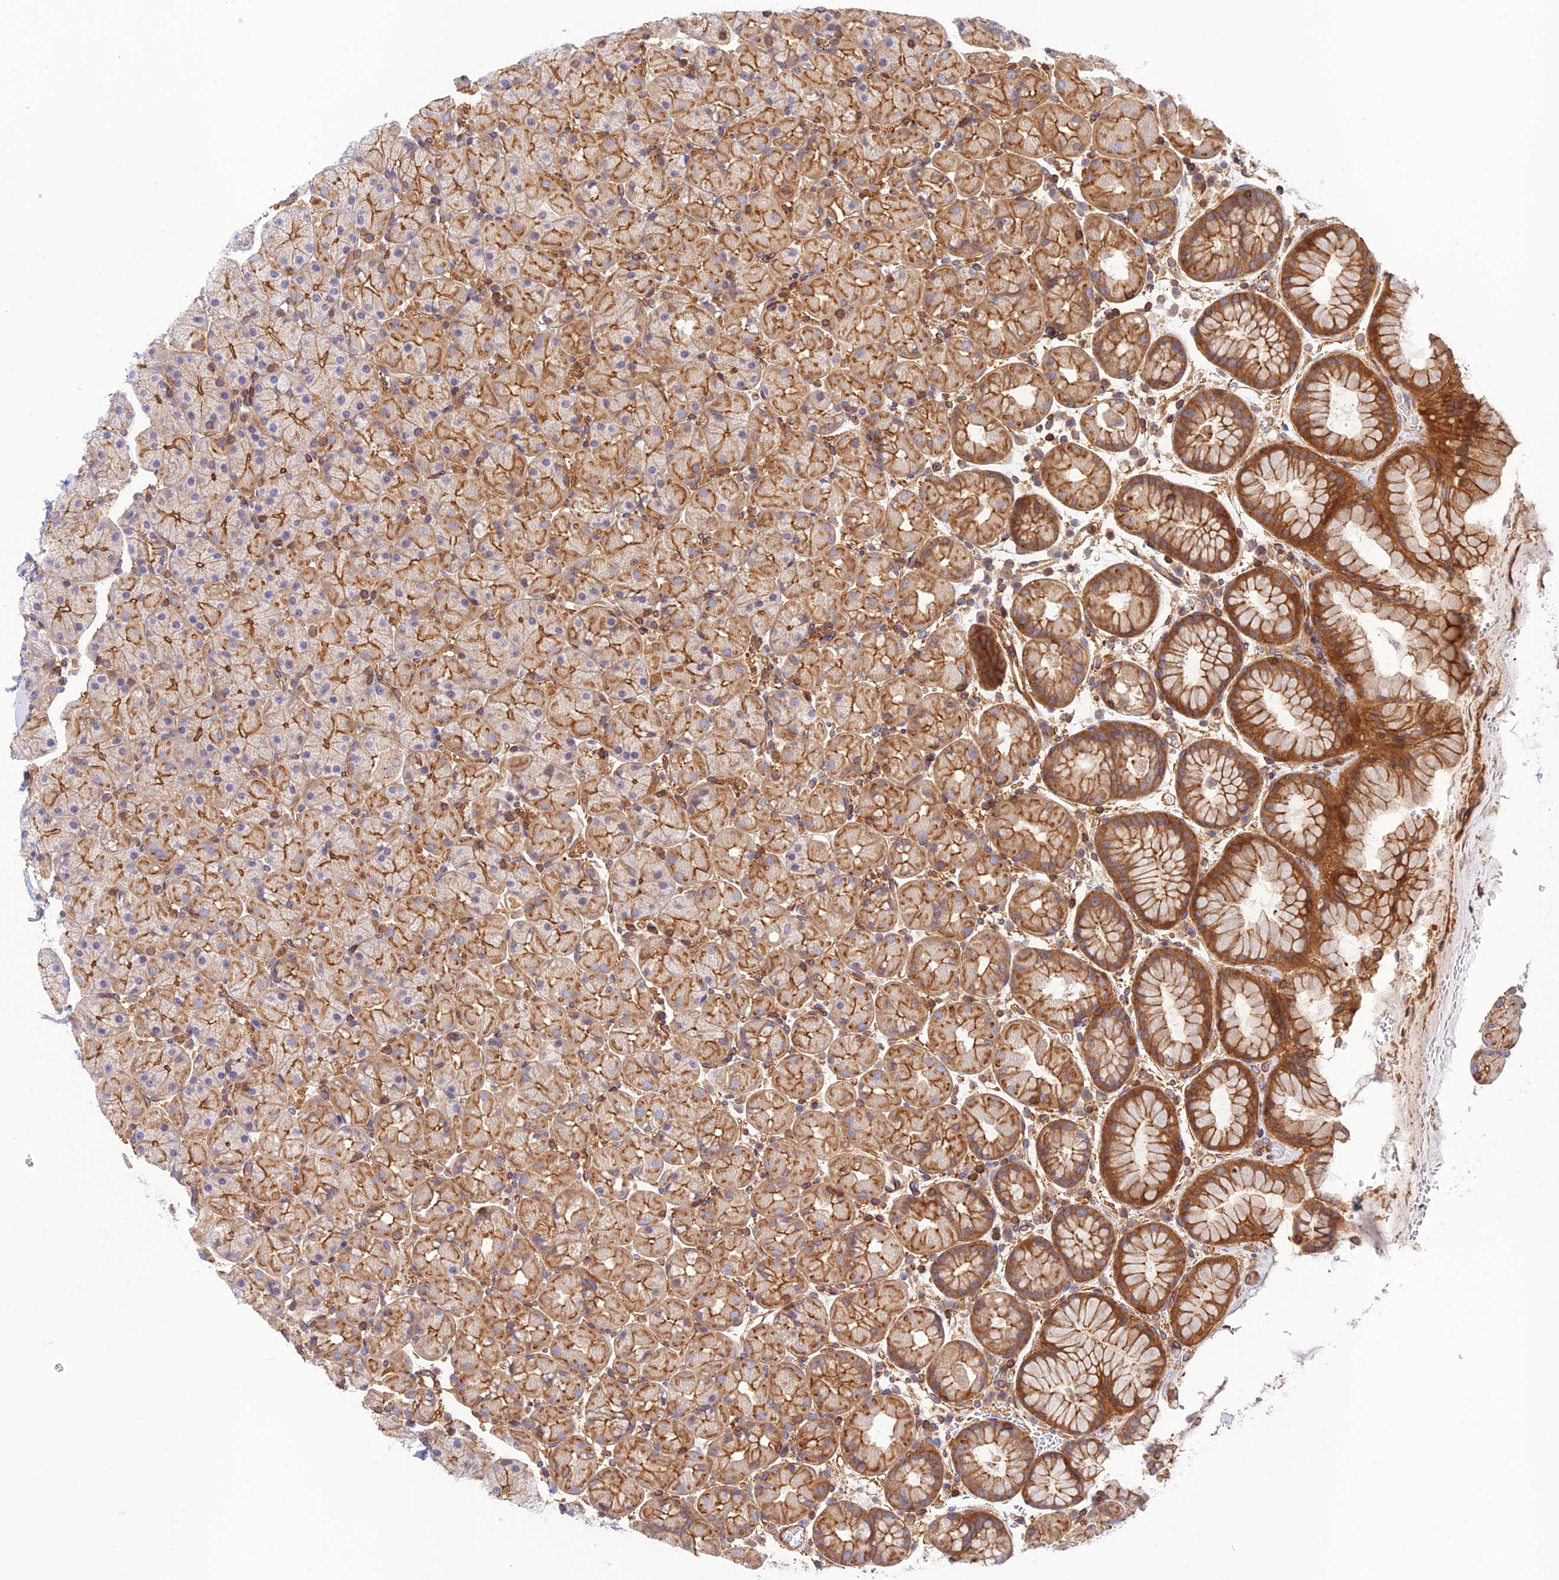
{"staining": {"intensity": "strong", "quantity": "25%-75%", "location": "cytoplasmic/membranous"}, "tissue": "stomach", "cell_type": "Glandular cells", "image_type": "normal", "snomed": [{"axis": "morphology", "description": "Normal tissue, NOS"}, {"axis": "topography", "description": "Stomach, upper"}, {"axis": "topography", "description": "Stomach, lower"}], "caption": "Immunohistochemistry (IHC) of benign stomach exhibits high levels of strong cytoplasmic/membranous staining in about 25%-75% of glandular cells.", "gene": "PPP1R12C", "patient": {"sex": "male", "age": 67}}